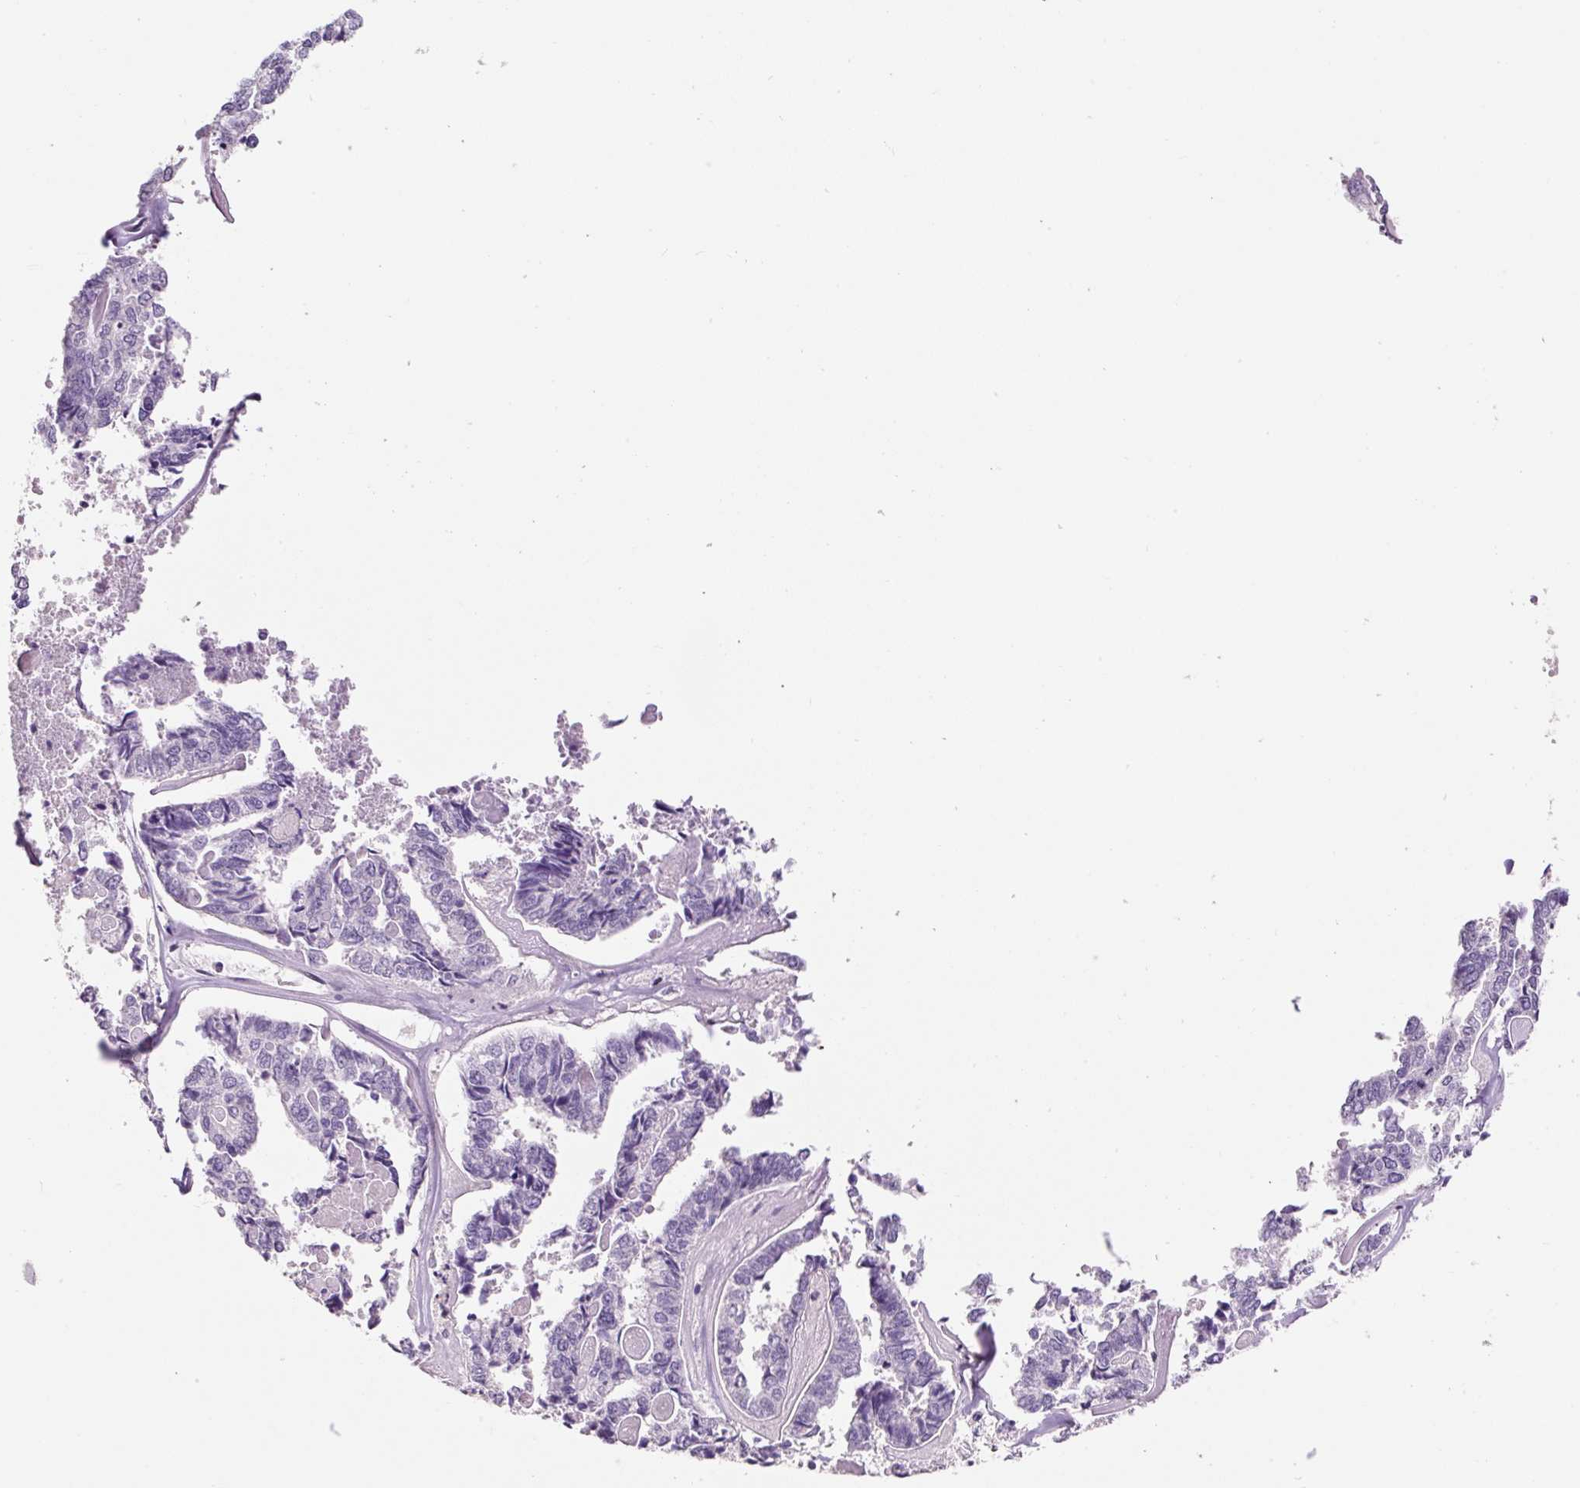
{"staining": {"intensity": "negative", "quantity": "none", "location": "none"}, "tissue": "endometrial cancer", "cell_type": "Tumor cells", "image_type": "cancer", "snomed": [{"axis": "morphology", "description": "Adenocarcinoma, NOS"}, {"axis": "topography", "description": "Endometrium"}], "caption": "Immunohistochemistry image of neoplastic tissue: human endometrial adenocarcinoma stained with DAB (3,3'-diaminobenzidine) reveals no significant protein staining in tumor cells. (DAB immunohistochemistry (IHC), high magnification).", "gene": "SYP", "patient": {"sex": "female", "age": 73}}